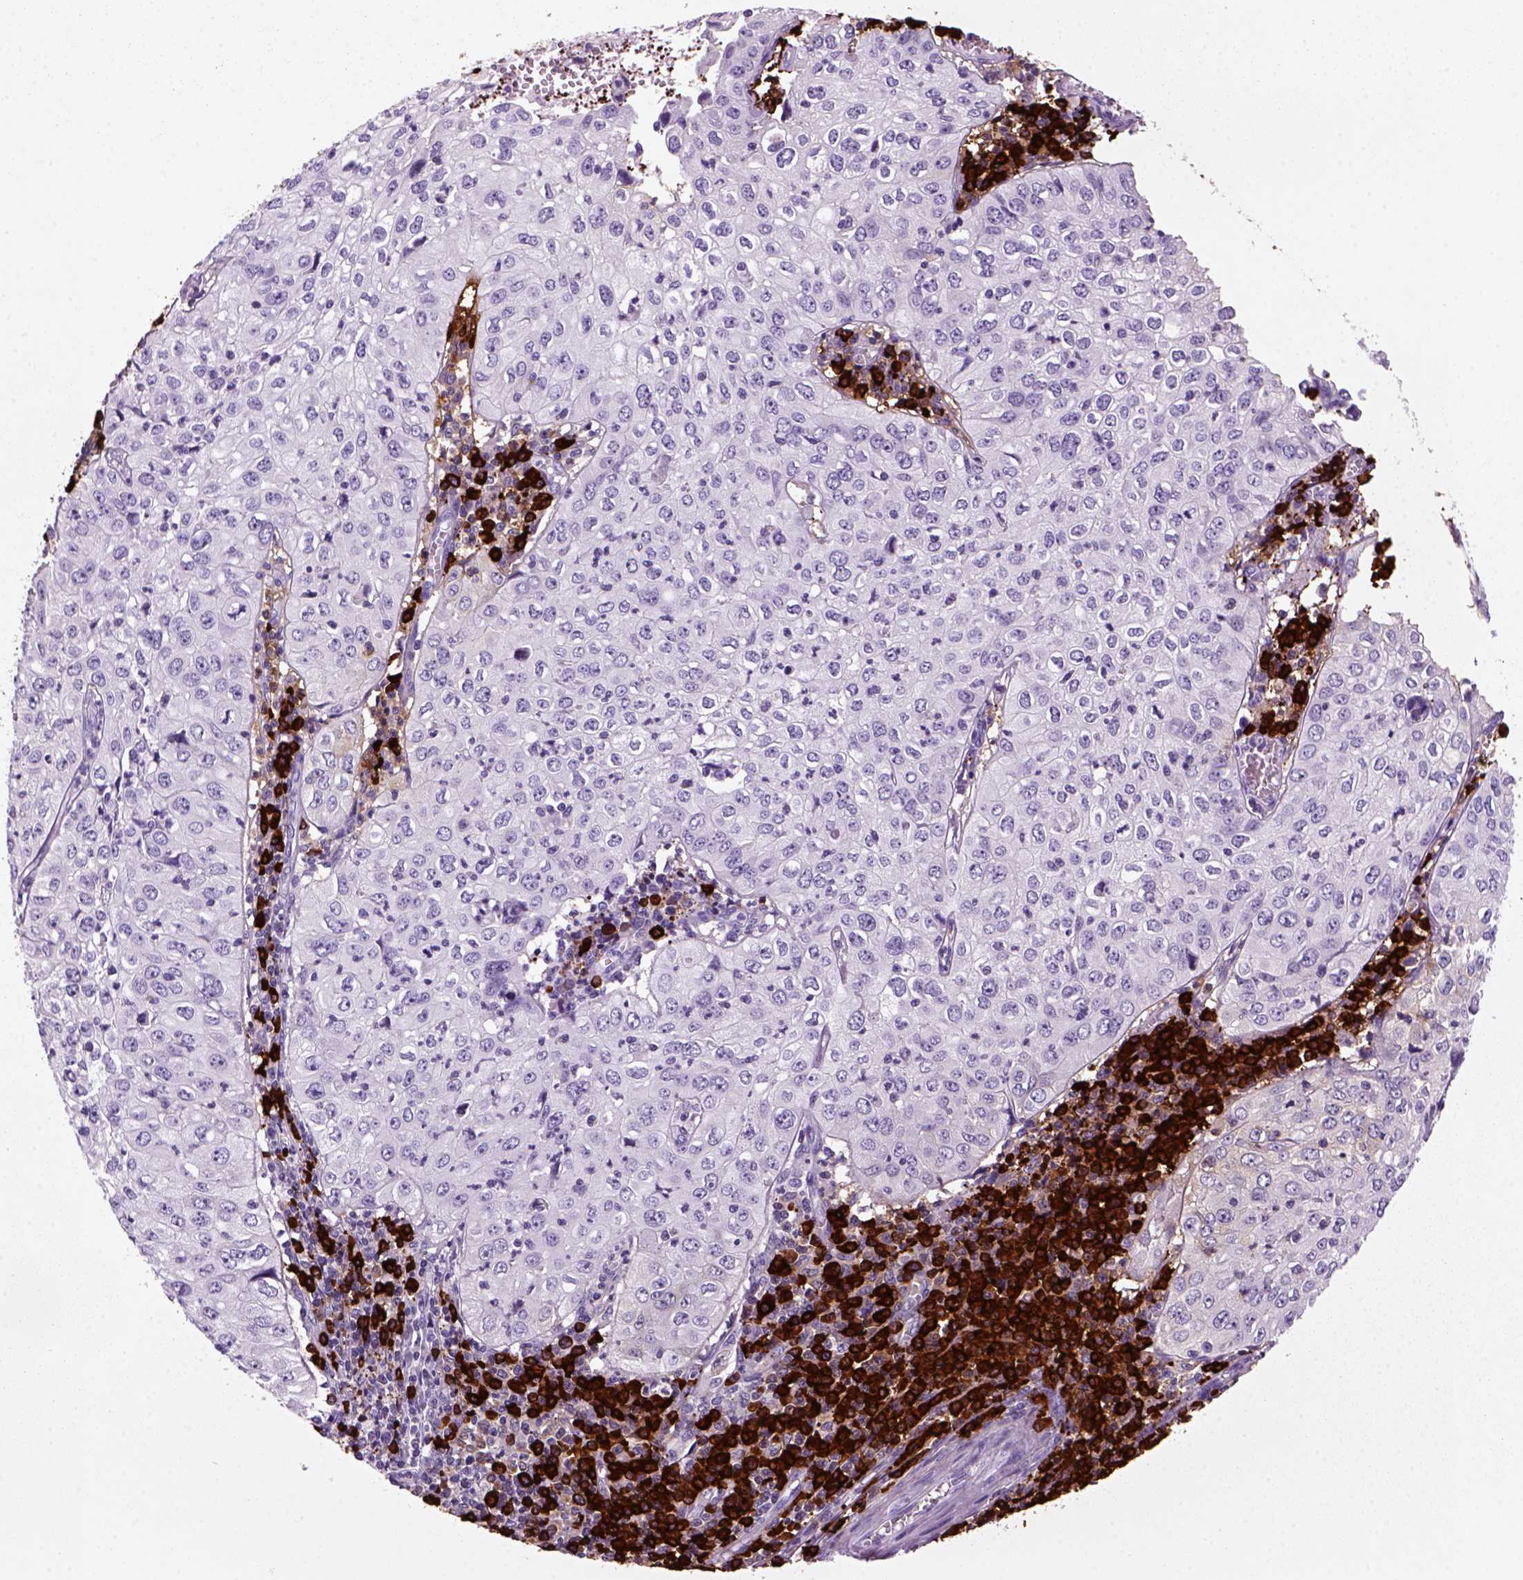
{"staining": {"intensity": "negative", "quantity": "none", "location": "none"}, "tissue": "cervical cancer", "cell_type": "Tumor cells", "image_type": "cancer", "snomed": [{"axis": "morphology", "description": "Squamous cell carcinoma, NOS"}, {"axis": "topography", "description": "Cervix"}], "caption": "IHC of human squamous cell carcinoma (cervical) demonstrates no staining in tumor cells. (DAB (3,3'-diaminobenzidine) IHC with hematoxylin counter stain).", "gene": "MZB1", "patient": {"sex": "female", "age": 24}}